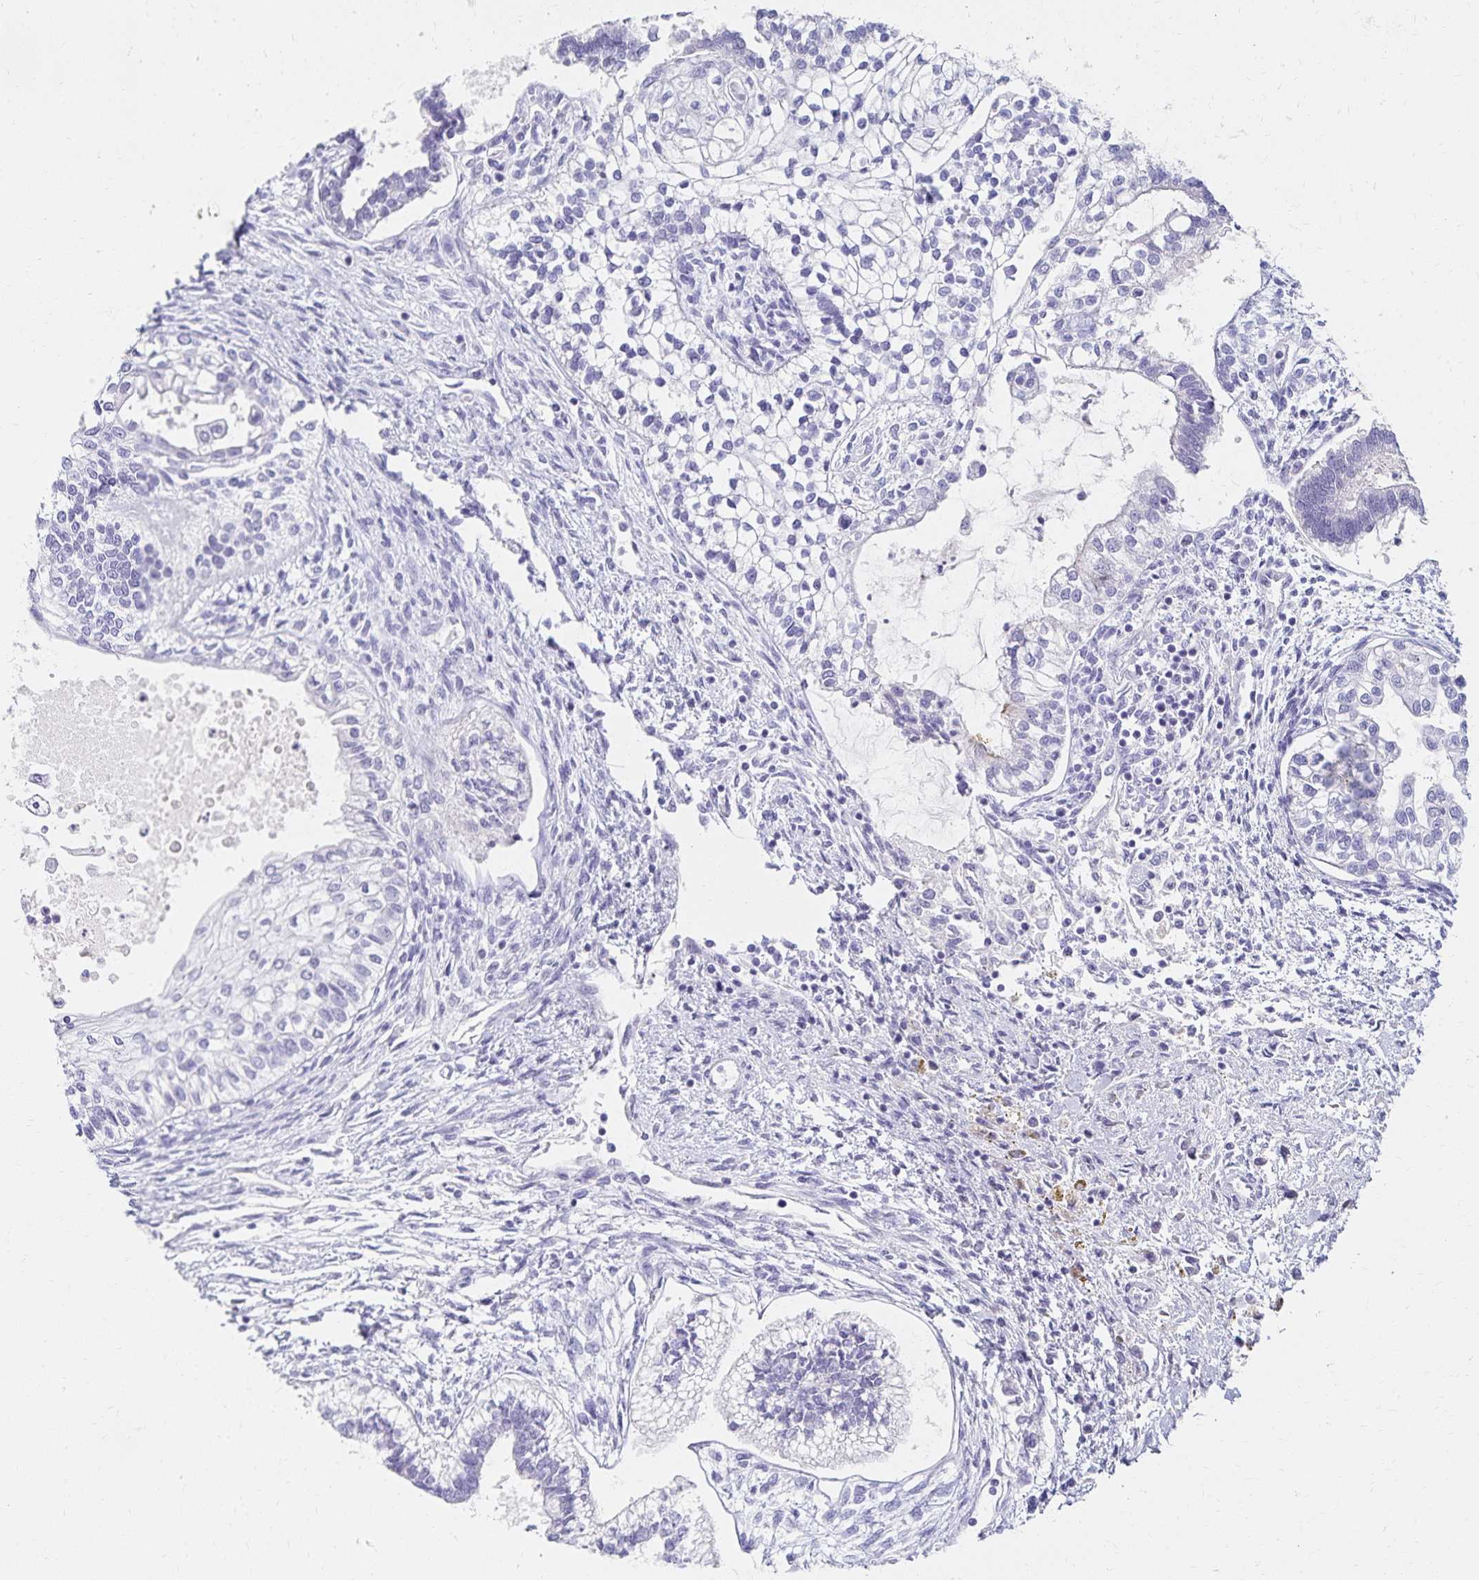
{"staining": {"intensity": "negative", "quantity": "none", "location": "none"}, "tissue": "testis cancer", "cell_type": "Tumor cells", "image_type": "cancer", "snomed": [{"axis": "morphology", "description": "Carcinoma, Embryonal, NOS"}, {"axis": "topography", "description": "Testis"}], "caption": "High magnification brightfield microscopy of testis embryonal carcinoma stained with DAB (brown) and counterstained with hematoxylin (blue): tumor cells show no significant staining. Brightfield microscopy of IHC stained with DAB (brown) and hematoxylin (blue), captured at high magnification.", "gene": "C2orf50", "patient": {"sex": "male", "age": 37}}